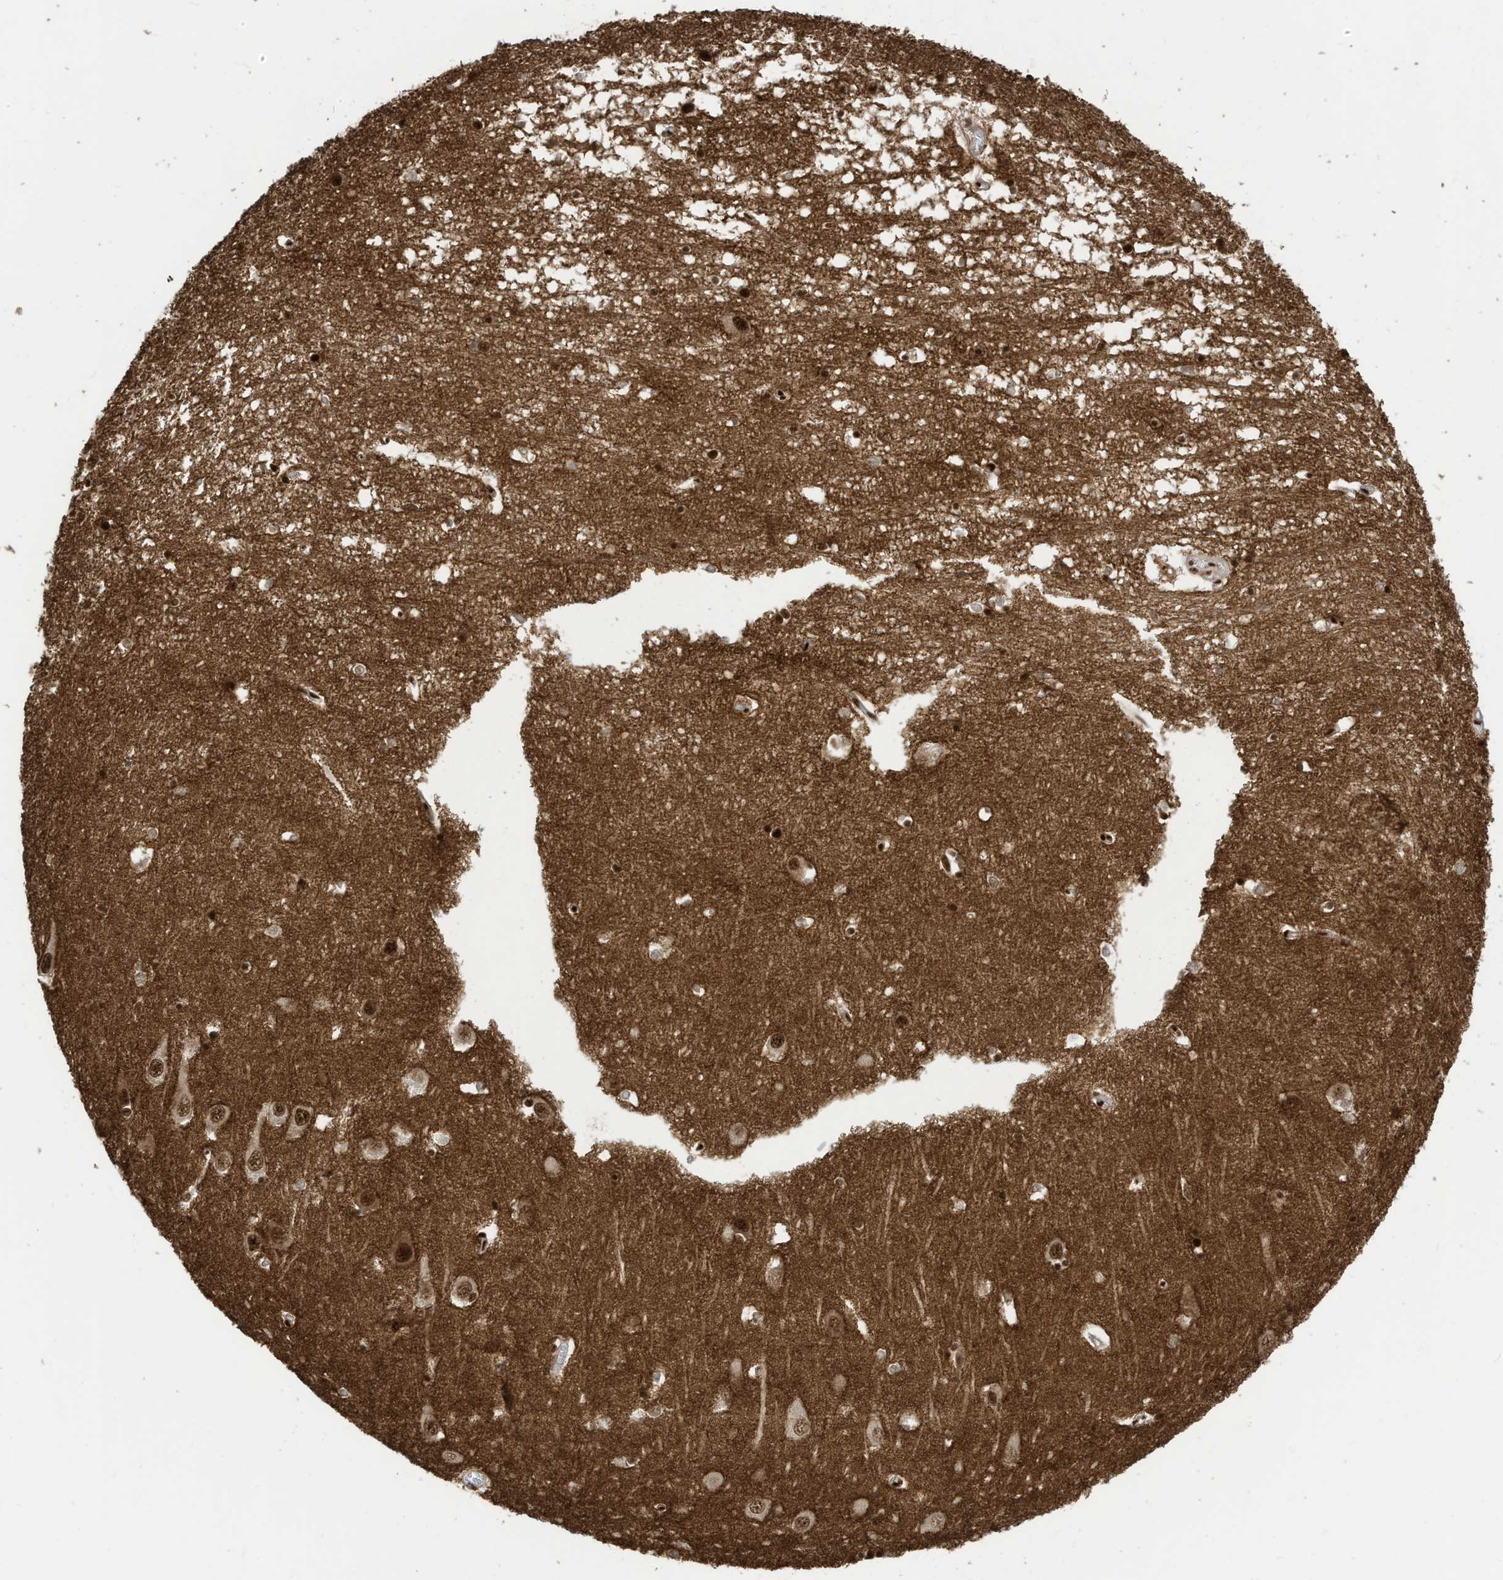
{"staining": {"intensity": "strong", "quantity": "25%-75%", "location": "nuclear"}, "tissue": "hippocampus", "cell_type": "Glial cells", "image_type": "normal", "snomed": [{"axis": "morphology", "description": "Normal tissue, NOS"}, {"axis": "topography", "description": "Hippocampus"}], "caption": "A photomicrograph showing strong nuclear staining in approximately 25%-75% of glial cells in unremarkable hippocampus, as visualized by brown immunohistochemical staining.", "gene": "SF3A3", "patient": {"sex": "male", "age": 70}}